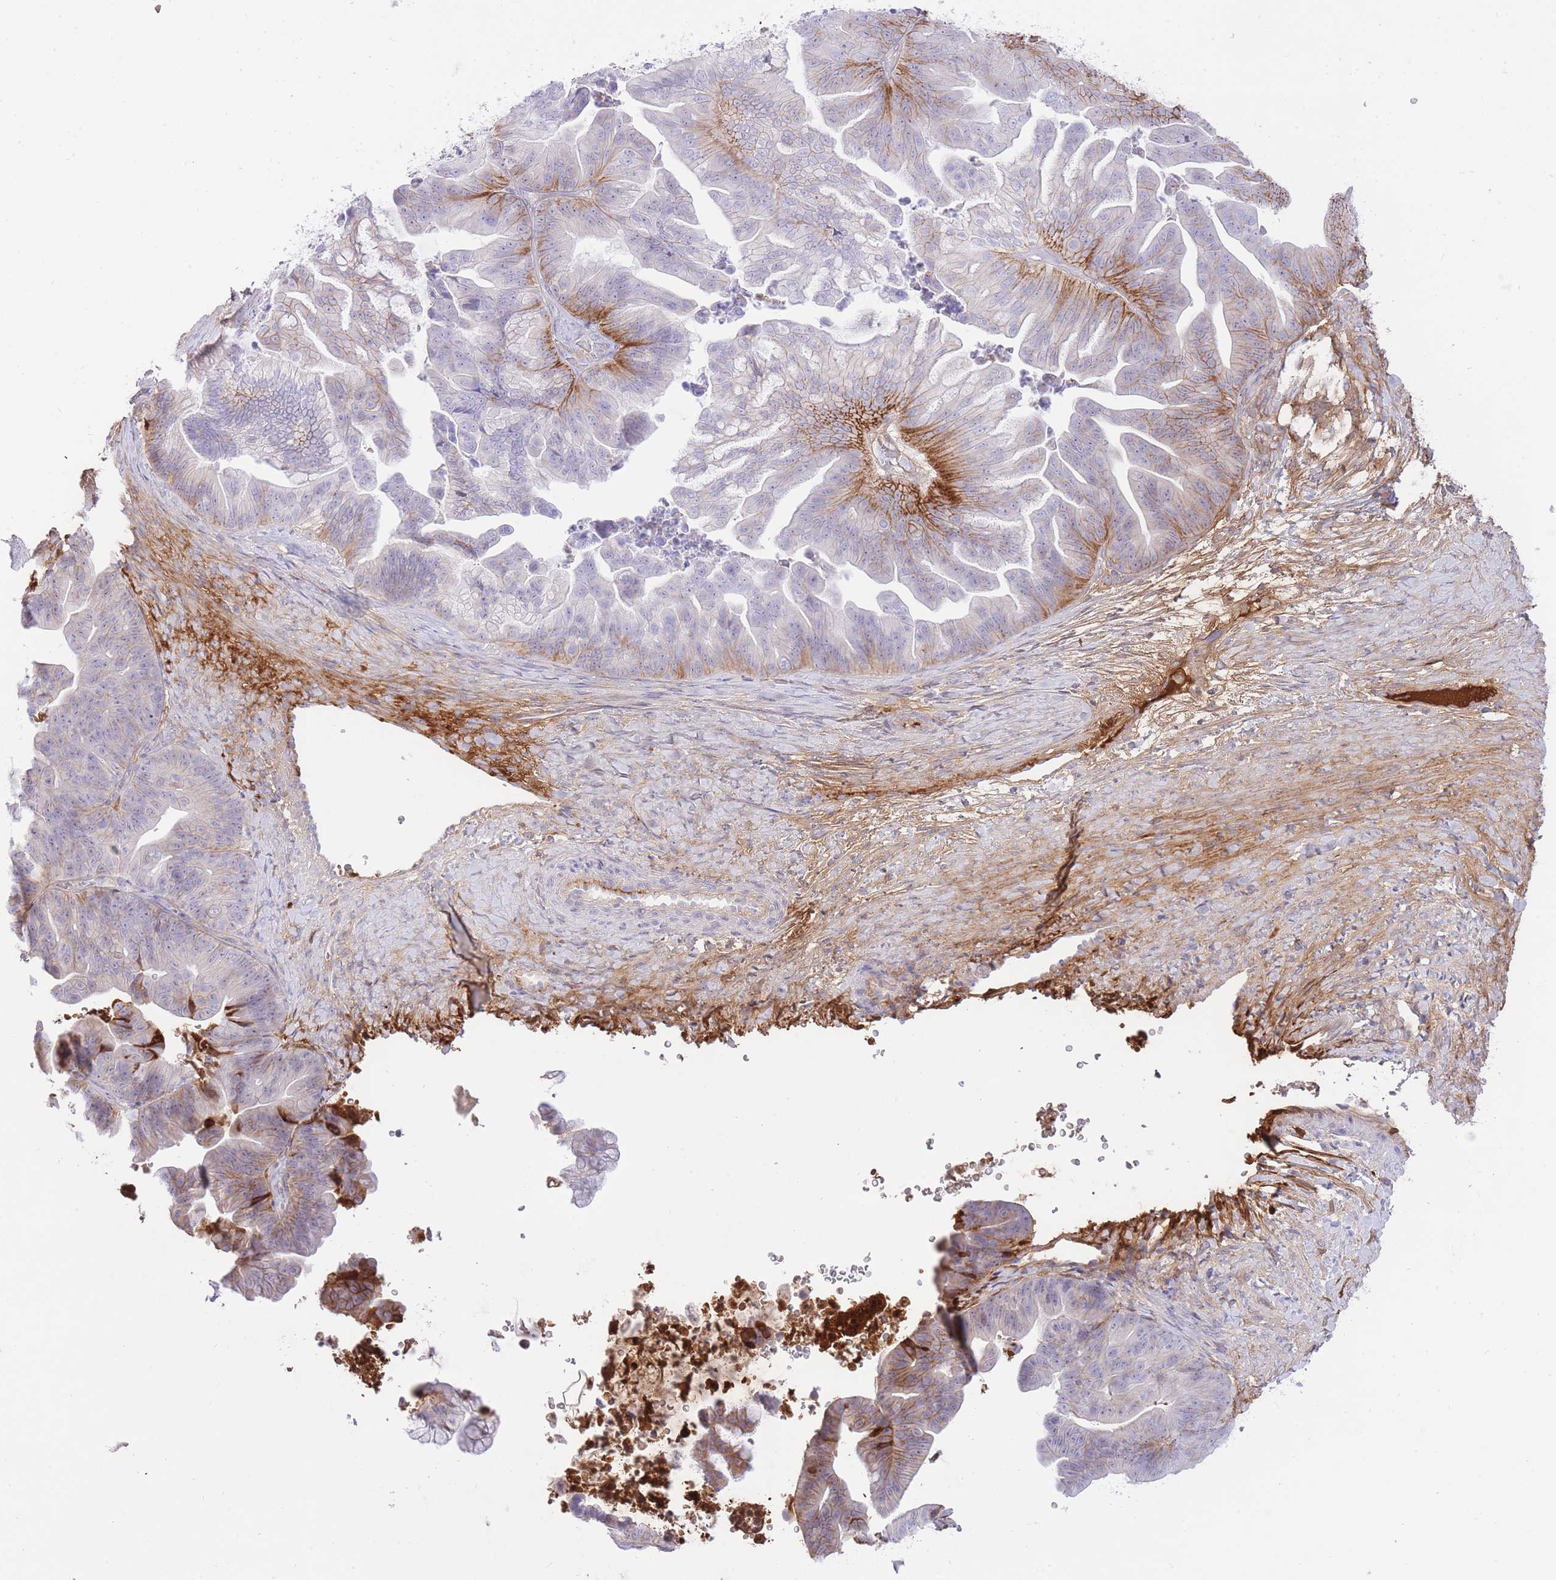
{"staining": {"intensity": "moderate", "quantity": "25%-75%", "location": "cytoplasmic/membranous"}, "tissue": "ovarian cancer", "cell_type": "Tumor cells", "image_type": "cancer", "snomed": [{"axis": "morphology", "description": "Cystadenocarcinoma, mucinous, NOS"}, {"axis": "topography", "description": "Ovary"}], "caption": "Immunohistochemical staining of human mucinous cystadenocarcinoma (ovarian) reveals medium levels of moderate cytoplasmic/membranous protein expression in approximately 25%-75% of tumor cells.", "gene": "HRG", "patient": {"sex": "female", "age": 67}}